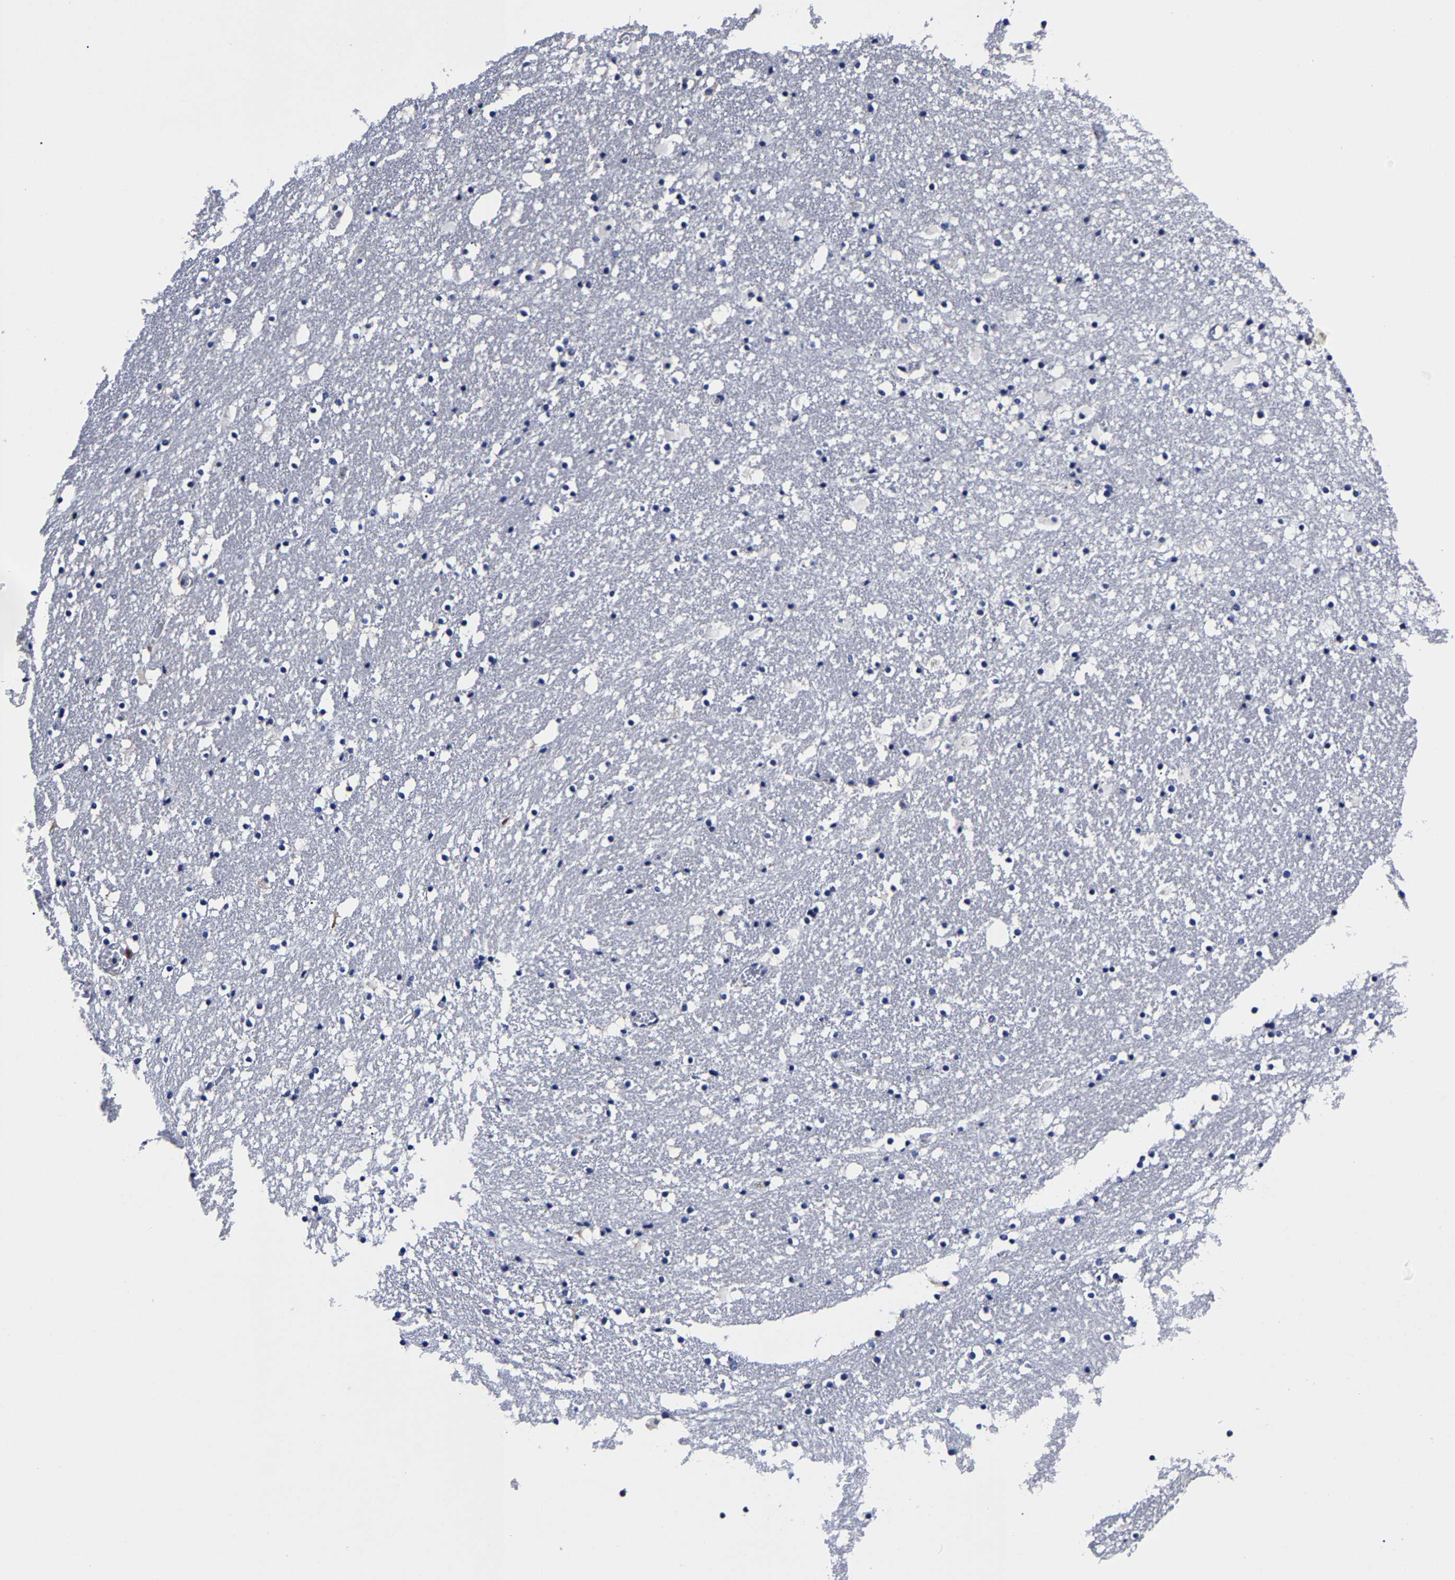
{"staining": {"intensity": "negative", "quantity": "none", "location": "none"}, "tissue": "caudate", "cell_type": "Glial cells", "image_type": "normal", "snomed": [{"axis": "morphology", "description": "Normal tissue, NOS"}, {"axis": "topography", "description": "Lateral ventricle wall"}], "caption": "Immunohistochemistry photomicrograph of unremarkable caudate: human caudate stained with DAB (3,3'-diaminobenzidine) reveals no significant protein positivity in glial cells. (DAB (3,3'-diaminobenzidine) IHC visualized using brightfield microscopy, high magnification).", "gene": "AKAP4", "patient": {"sex": "male", "age": 45}}